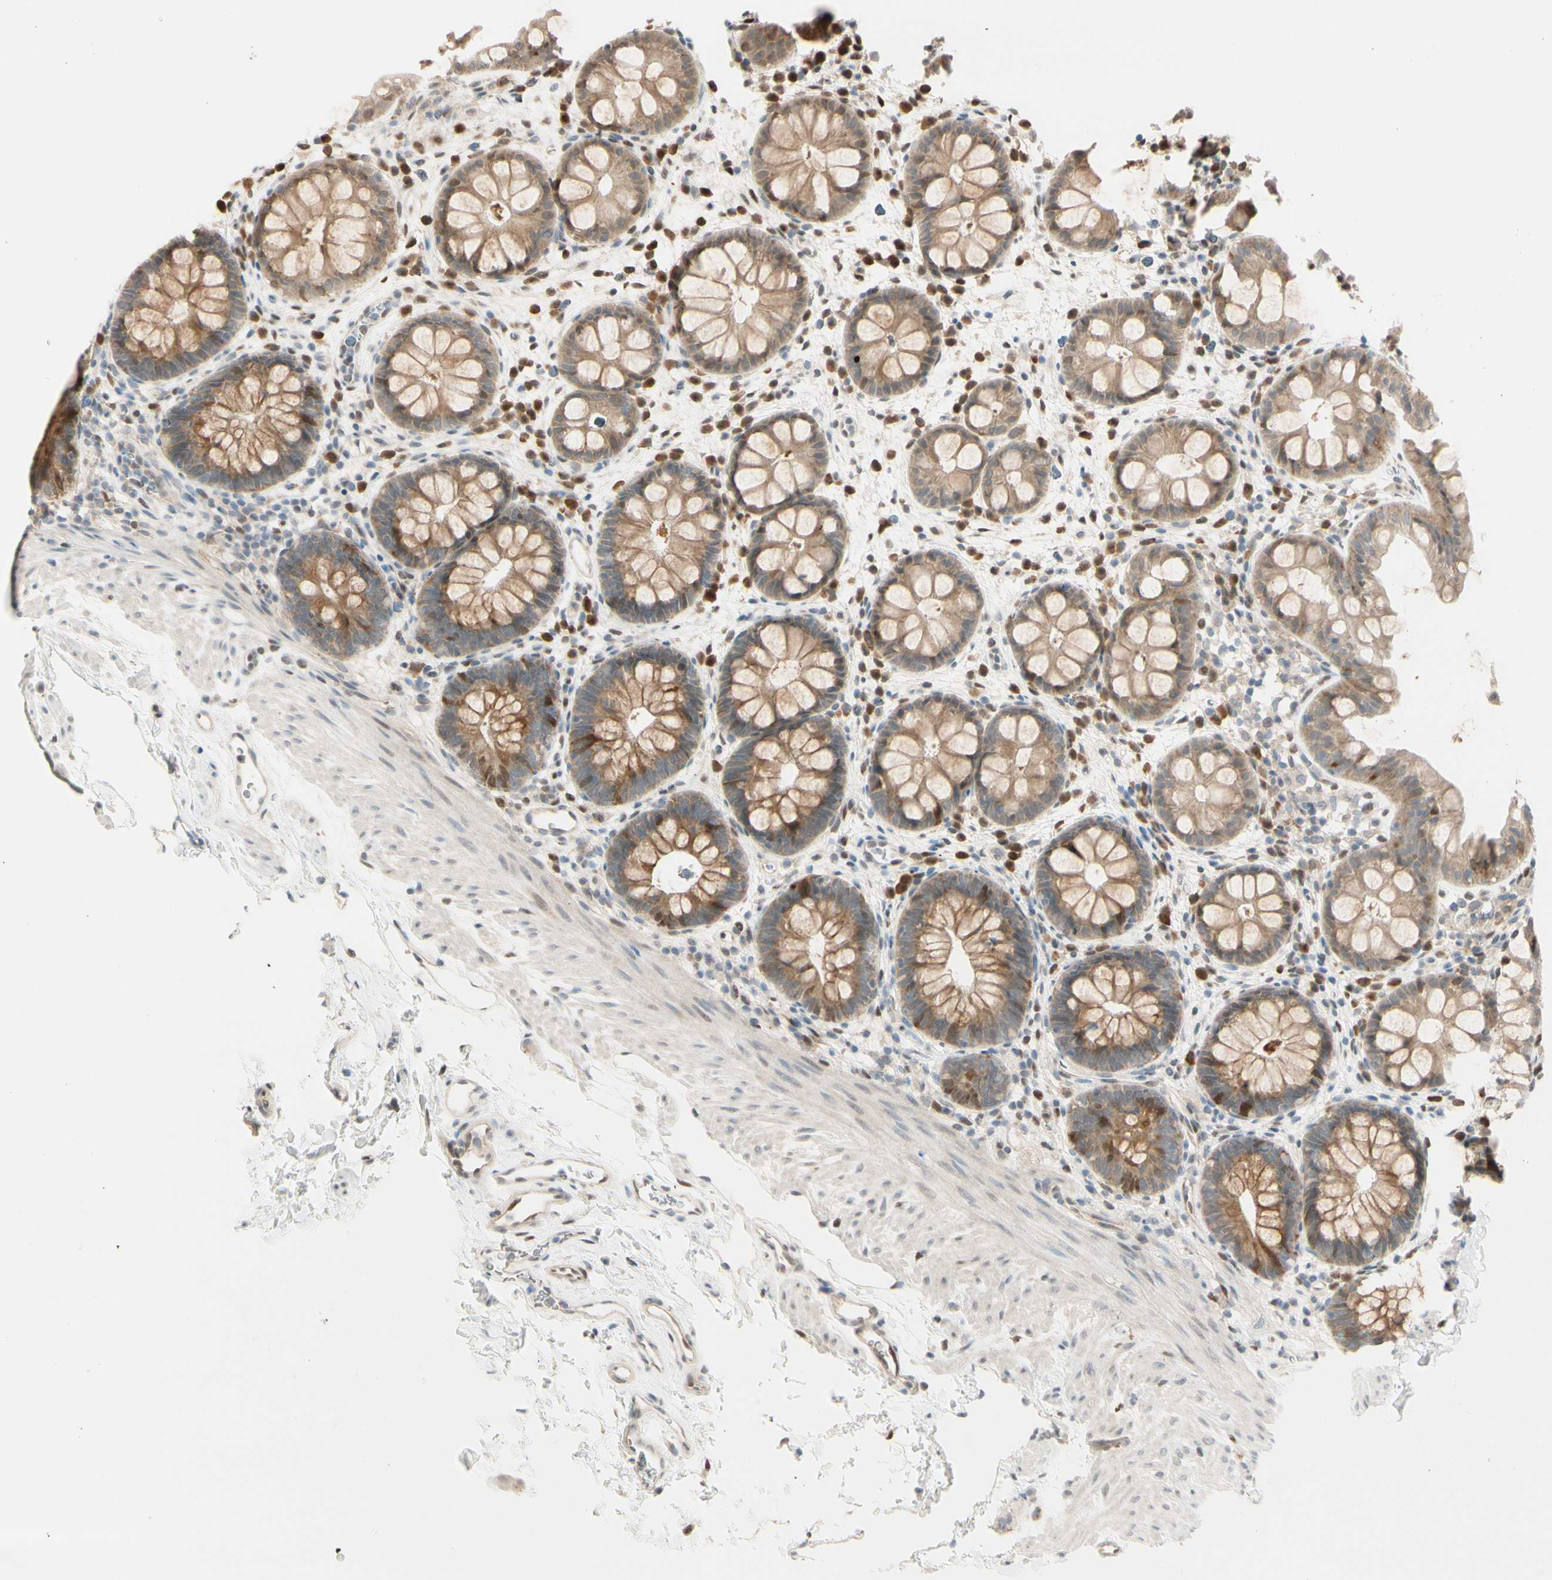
{"staining": {"intensity": "moderate", "quantity": ">75%", "location": "cytoplasmic/membranous,nuclear"}, "tissue": "rectum", "cell_type": "Glandular cells", "image_type": "normal", "snomed": [{"axis": "morphology", "description": "Normal tissue, NOS"}, {"axis": "topography", "description": "Rectum"}], "caption": "This histopathology image reveals immunohistochemistry staining of benign rectum, with medium moderate cytoplasmic/membranous,nuclear positivity in about >75% of glandular cells.", "gene": "PTTG1", "patient": {"sex": "female", "age": 24}}